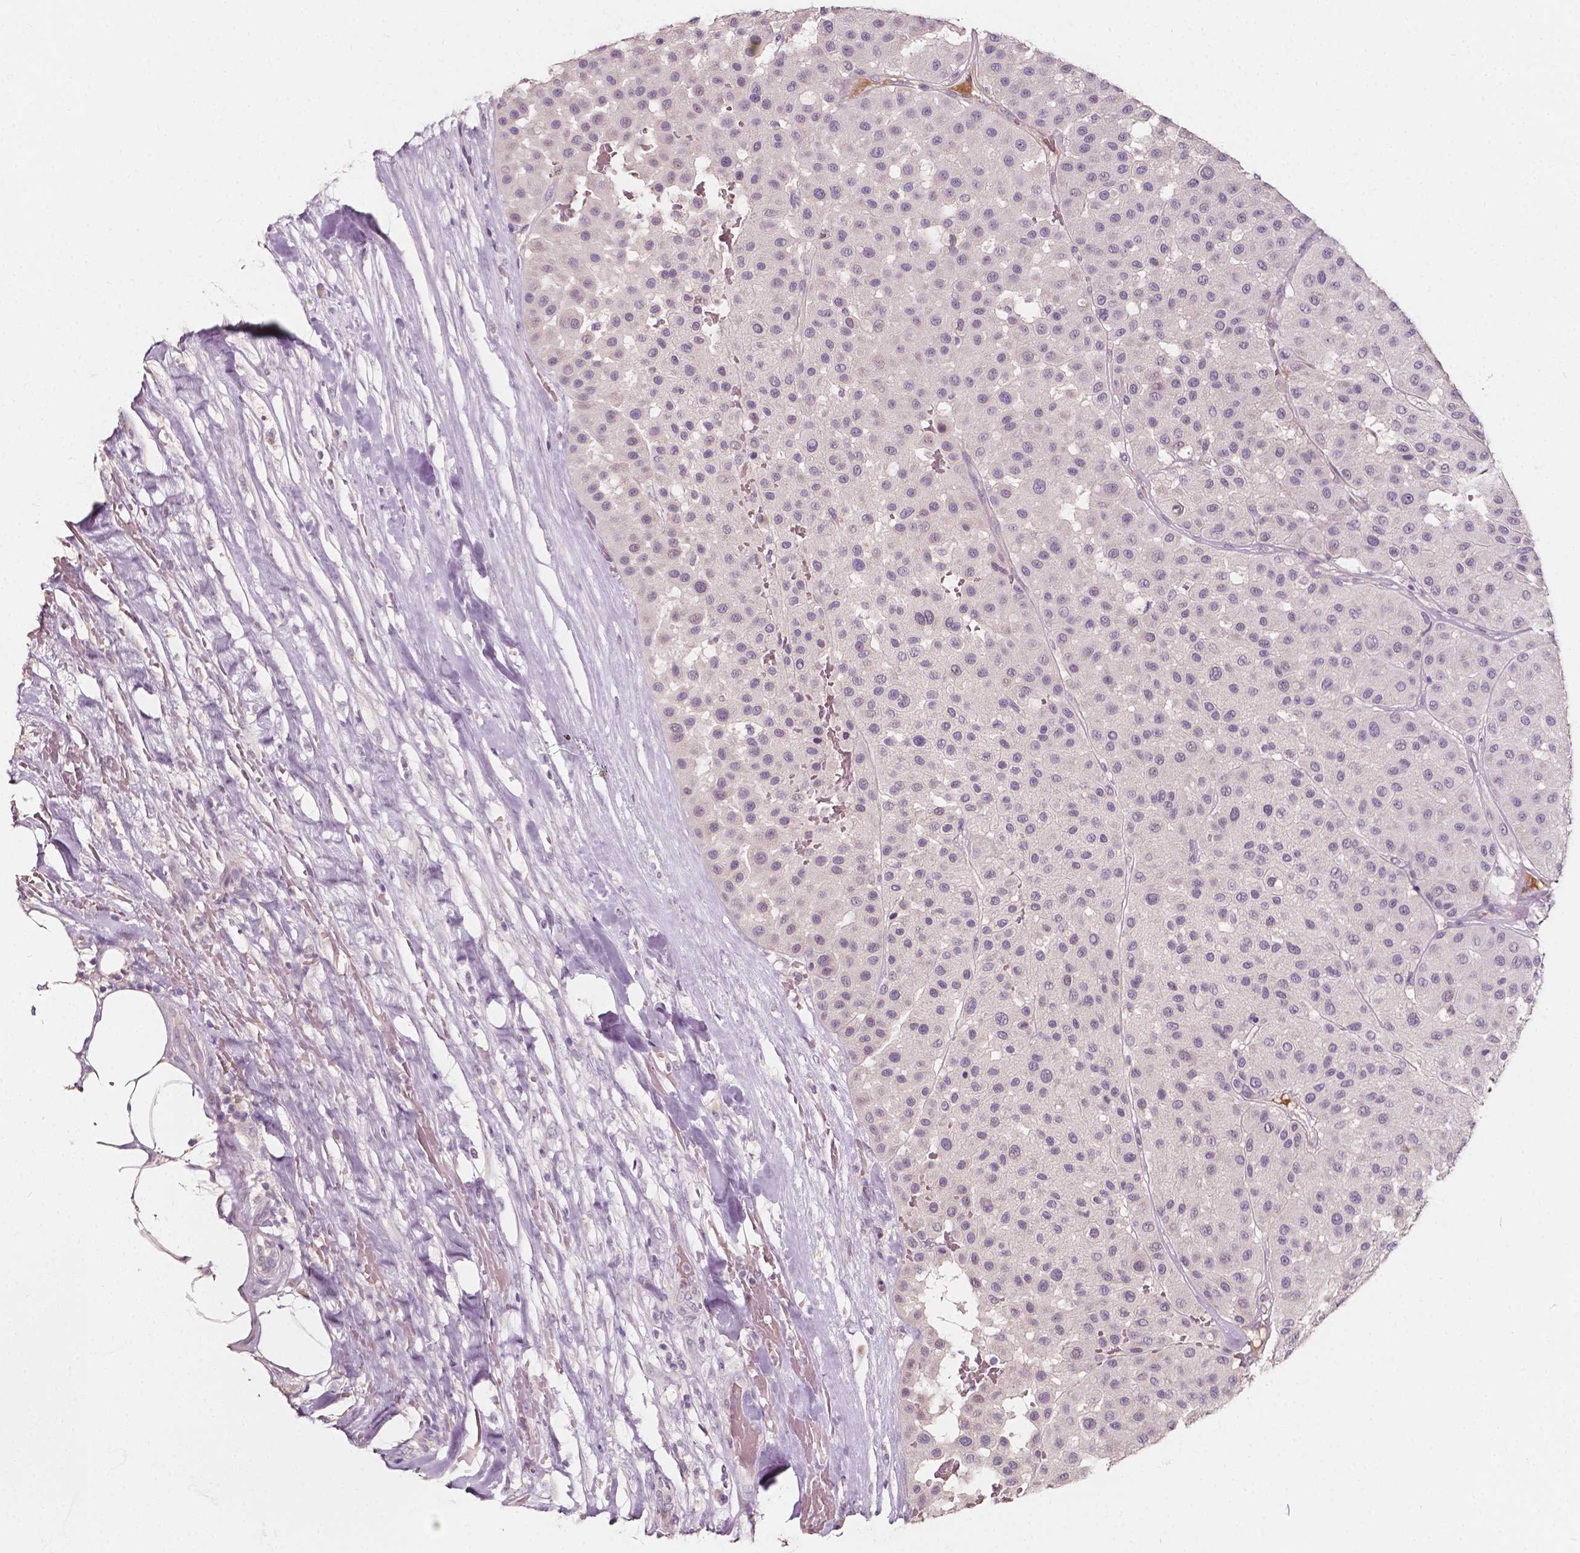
{"staining": {"intensity": "negative", "quantity": "none", "location": "none"}, "tissue": "melanoma", "cell_type": "Tumor cells", "image_type": "cancer", "snomed": [{"axis": "morphology", "description": "Malignant melanoma, Metastatic site"}, {"axis": "topography", "description": "Smooth muscle"}], "caption": "High power microscopy micrograph of an IHC photomicrograph of malignant melanoma (metastatic site), revealing no significant expression in tumor cells.", "gene": "NPC1L1", "patient": {"sex": "male", "age": 41}}